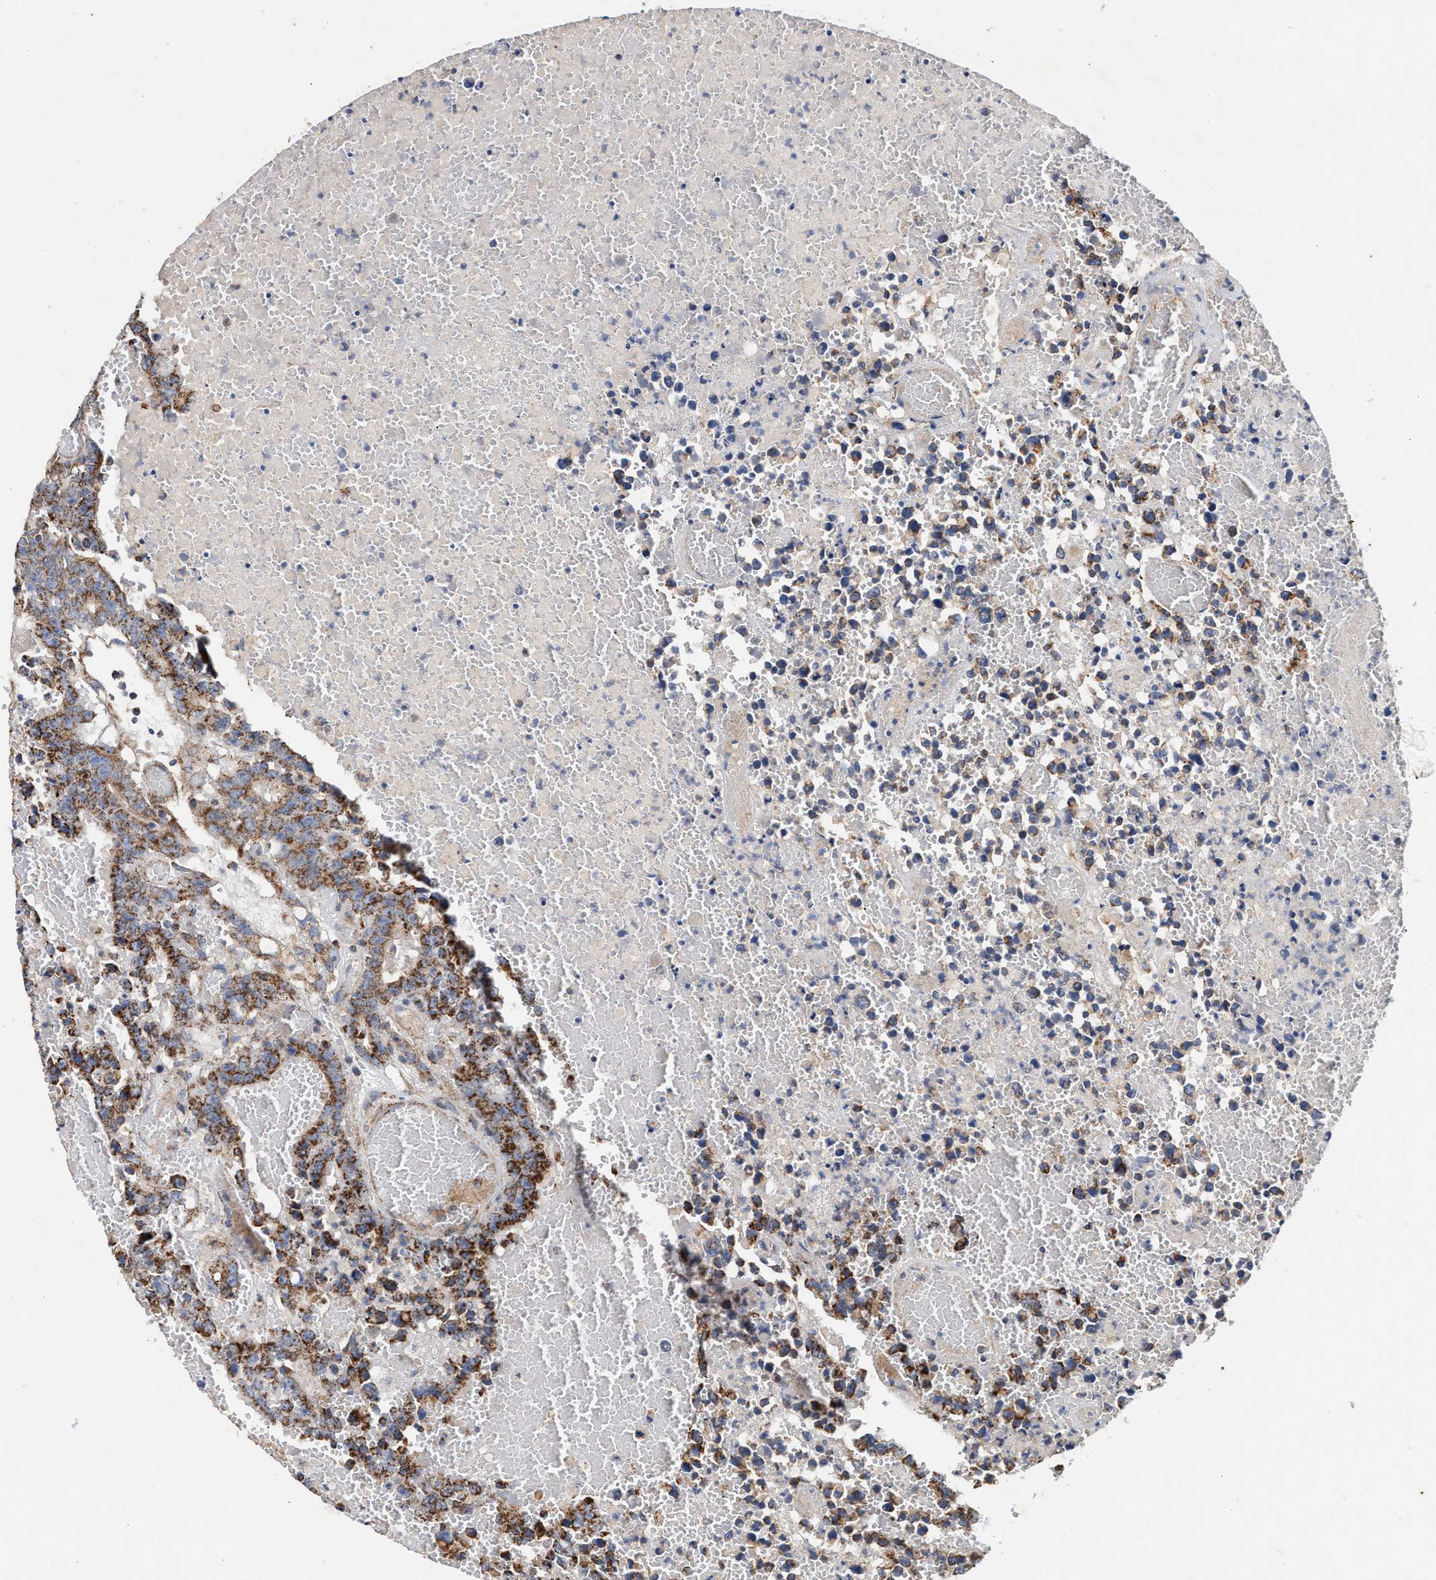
{"staining": {"intensity": "moderate", "quantity": ">75%", "location": "cytoplasmic/membranous"}, "tissue": "testis cancer", "cell_type": "Tumor cells", "image_type": "cancer", "snomed": [{"axis": "morphology", "description": "Carcinoma, Embryonal, NOS"}, {"axis": "topography", "description": "Testis"}], "caption": "Testis embryonal carcinoma was stained to show a protein in brown. There is medium levels of moderate cytoplasmic/membranous staining in approximately >75% of tumor cells.", "gene": "MECR", "patient": {"sex": "male", "age": 25}}